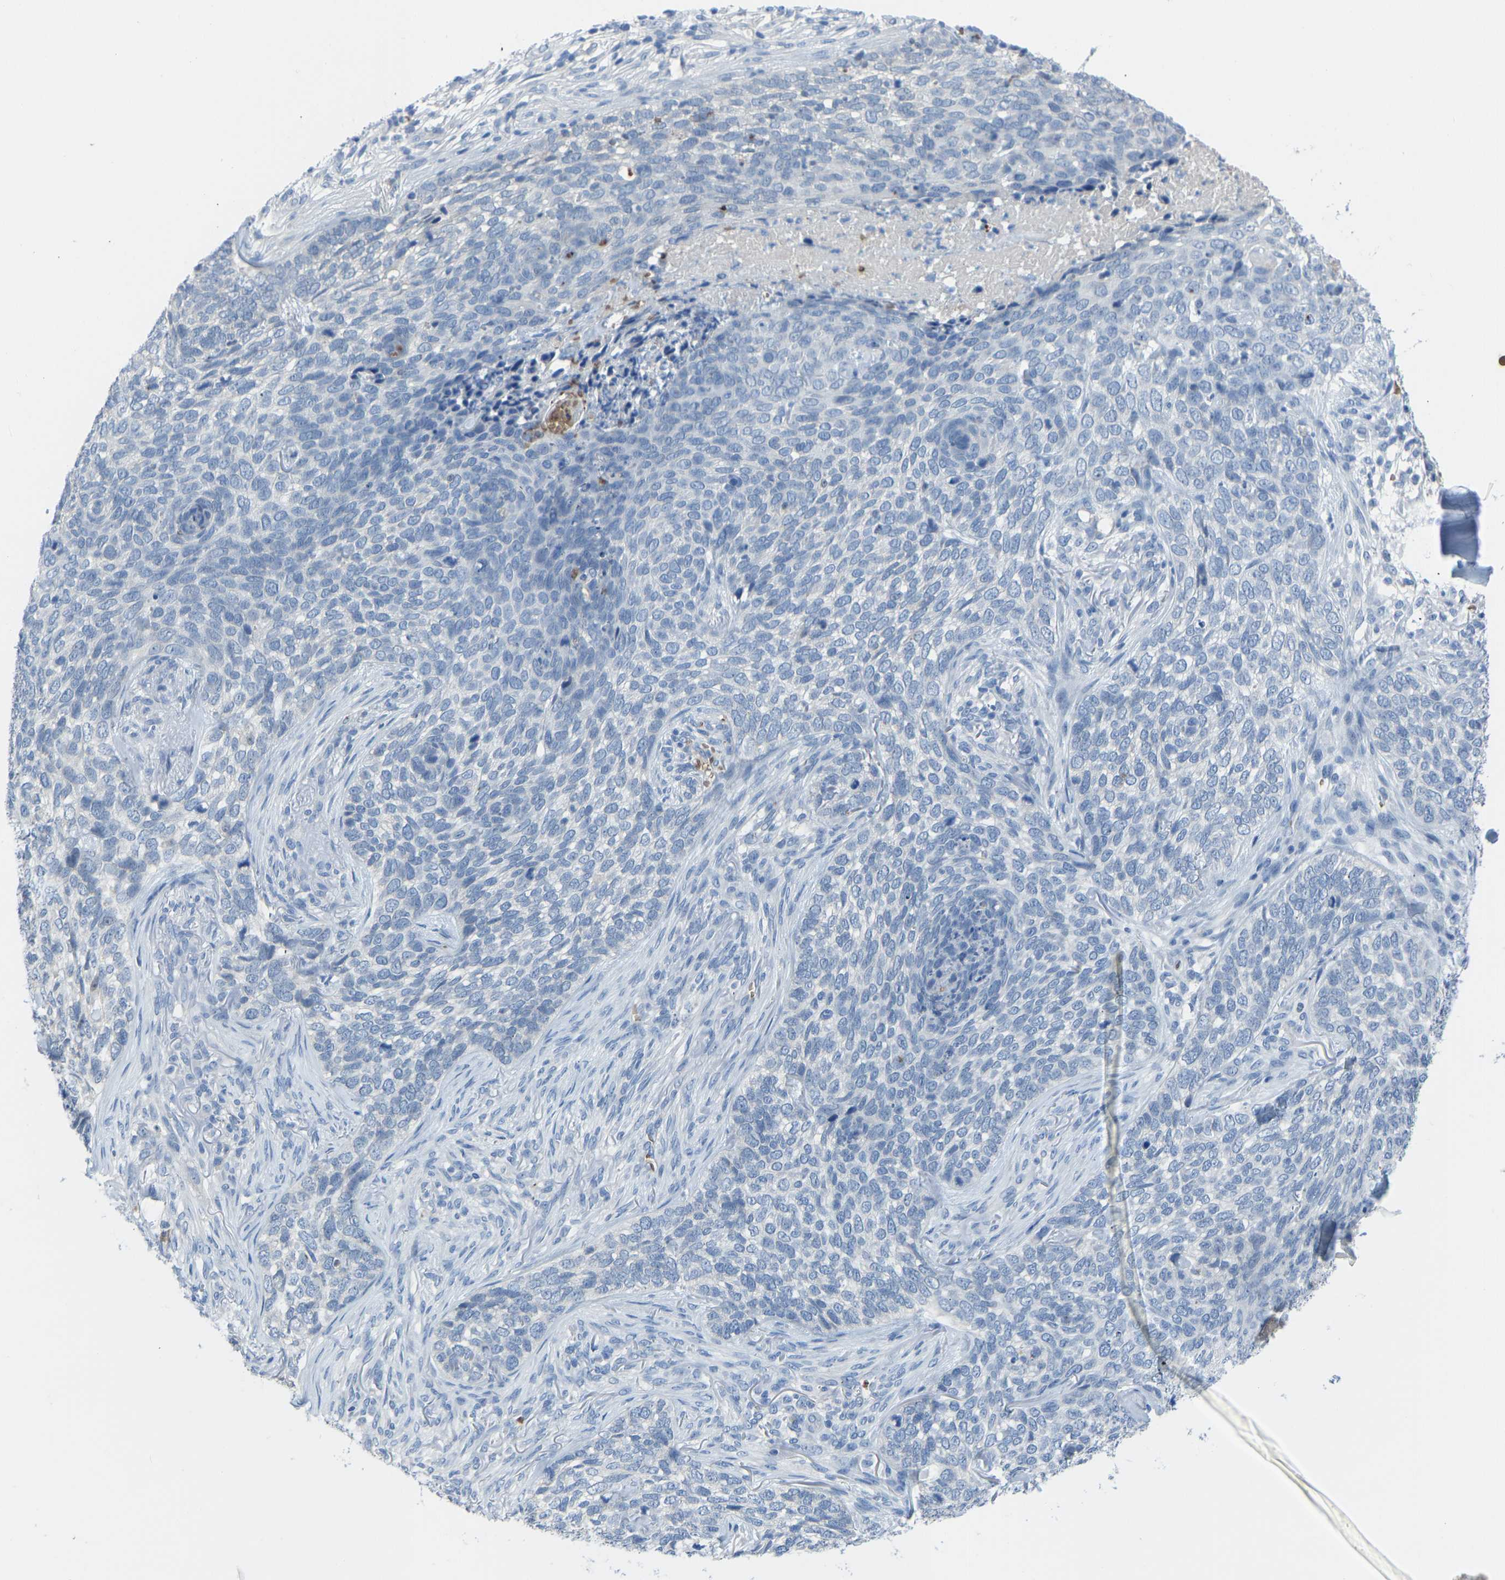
{"staining": {"intensity": "negative", "quantity": "none", "location": "none"}, "tissue": "skin cancer", "cell_type": "Tumor cells", "image_type": "cancer", "snomed": [{"axis": "morphology", "description": "Basal cell carcinoma"}, {"axis": "topography", "description": "Skin"}], "caption": "Tumor cells show no significant expression in skin basal cell carcinoma.", "gene": "PIGS", "patient": {"sex": "female", "age": 64}}